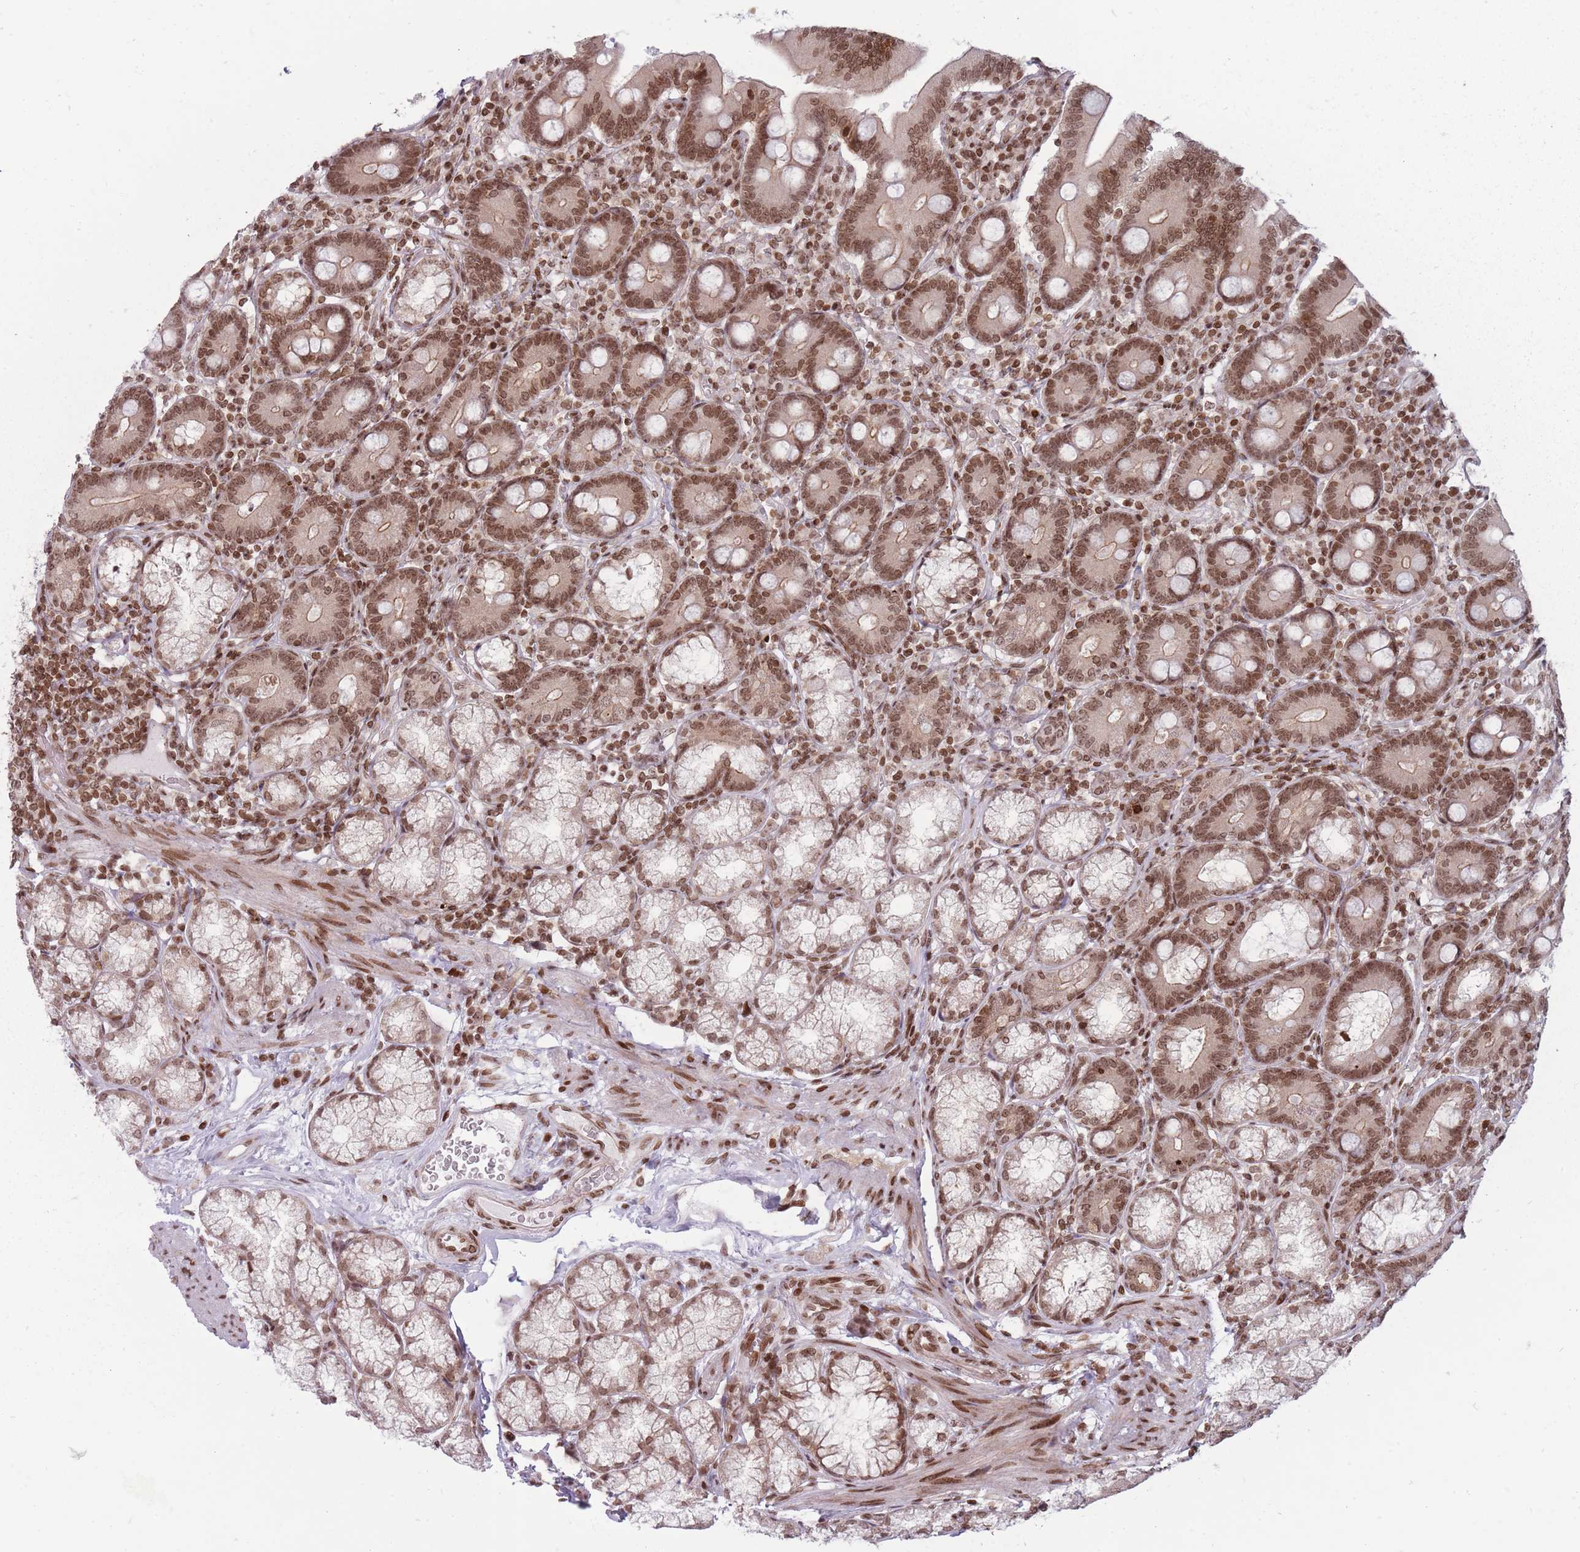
{"staining": {"intensity": "moderate", "quantity": ">75%", "location": "cytoplasmic/membranous,nuclear"}, "tissue": "duodenum", "cell_type": "Glandular cells", "image_type": "normal", "snomed": [{"axis": "morphology", "description": "Normal tissue, NOS"}, {"axis": "topography", "description": "Duodenum"}], "caption": "A brown stain labels moderate cytoplasmic/membranous,nuclear staining of a protein in glandular cells of benign human duodenum. The protein is stained brown, and the nuclei are stained in blue (DAB (3,3'-diaminobenzidine) IHC with brightfield microscopy, high magnification).", "gene": "TMC6", "patient": {"sex": "female", "age": 67}}